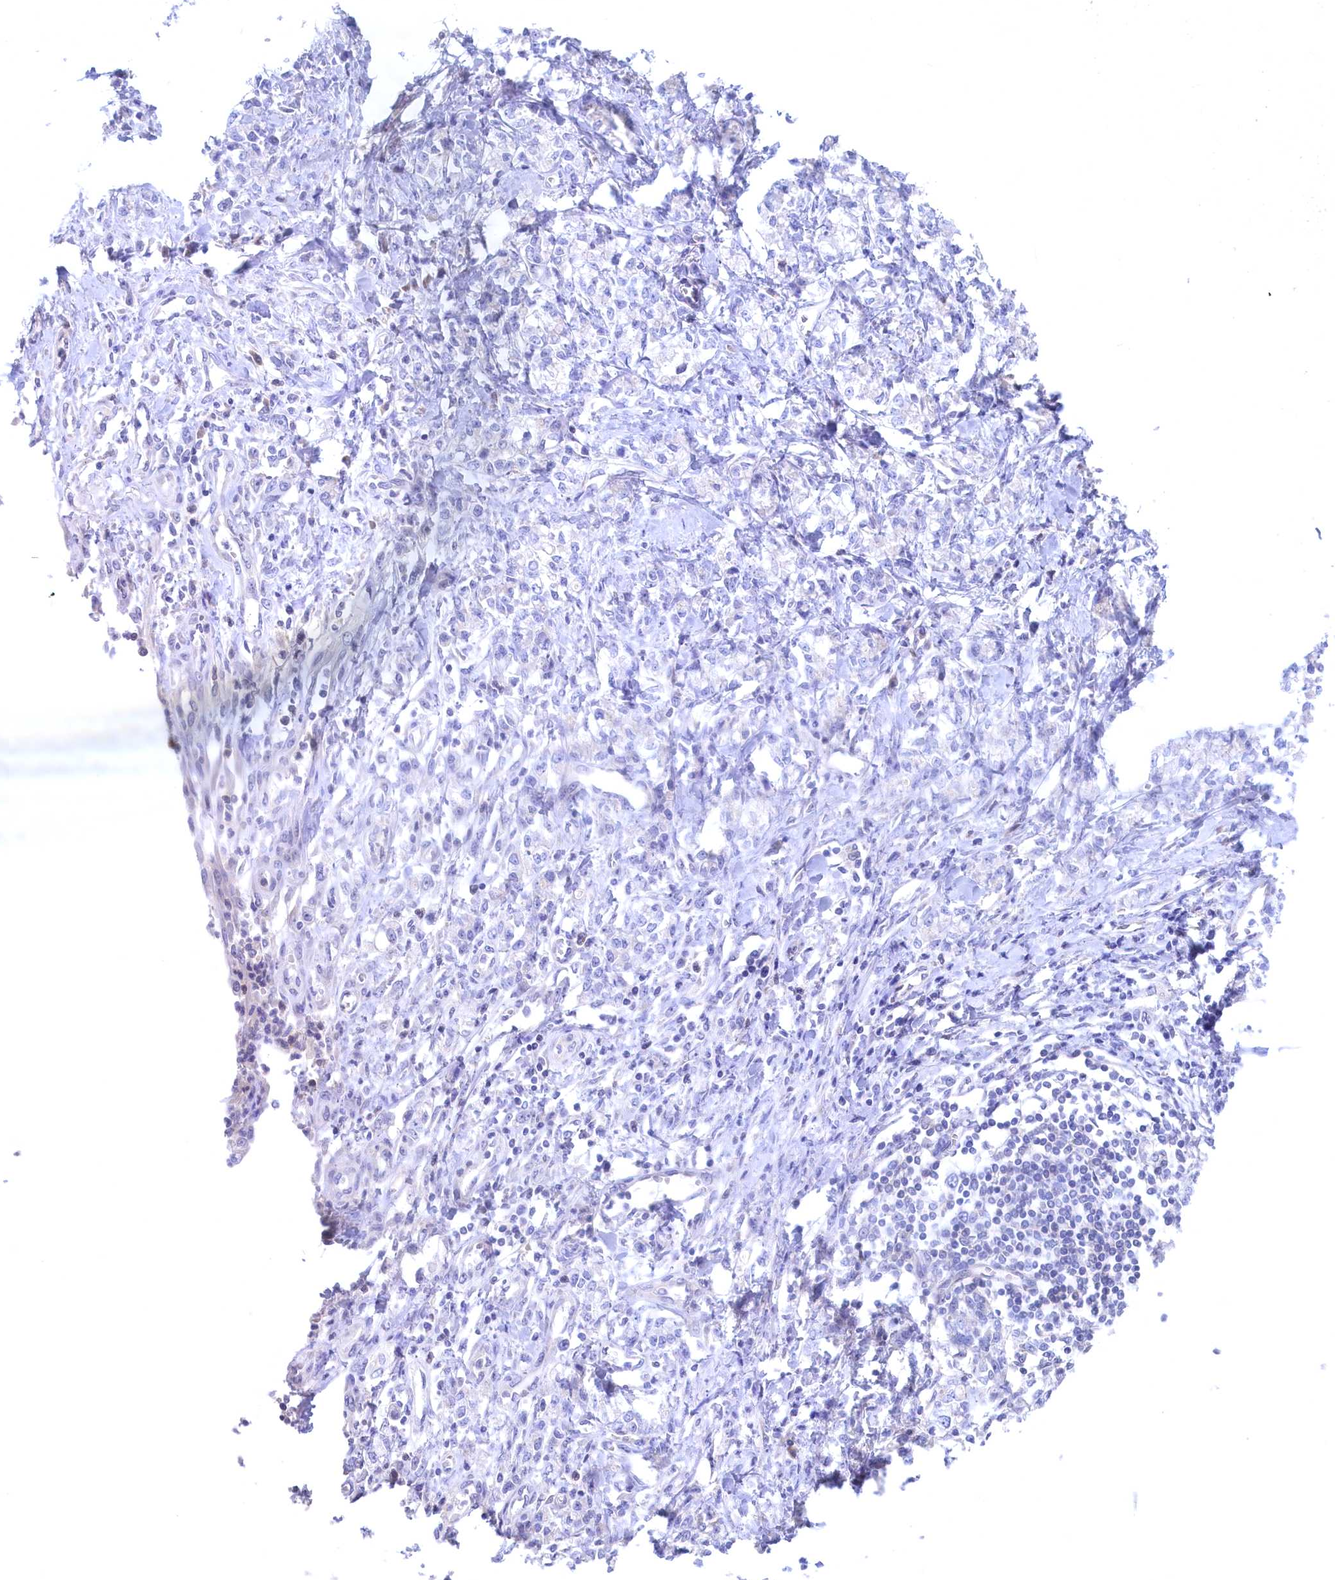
{"staining": {"intensity": "negative", "quantity": "none", "location": "none"}, "tissue": "stomach cancer", "cell_type": "Tumor cells", "image_type": "cancer", "snomed": [{"axis": "morphology", "description": "Adenocarcinoma, NOS"}, {"axis": "topography", "description": "Stomach"}], "caption": "Immunohistochemical staining of stomach cancer (adenocarcinoma) exhibits no significant positivity in tumor cells.", "gene": "C11orf54", "patient": {"sex": "female", "age": 76}}